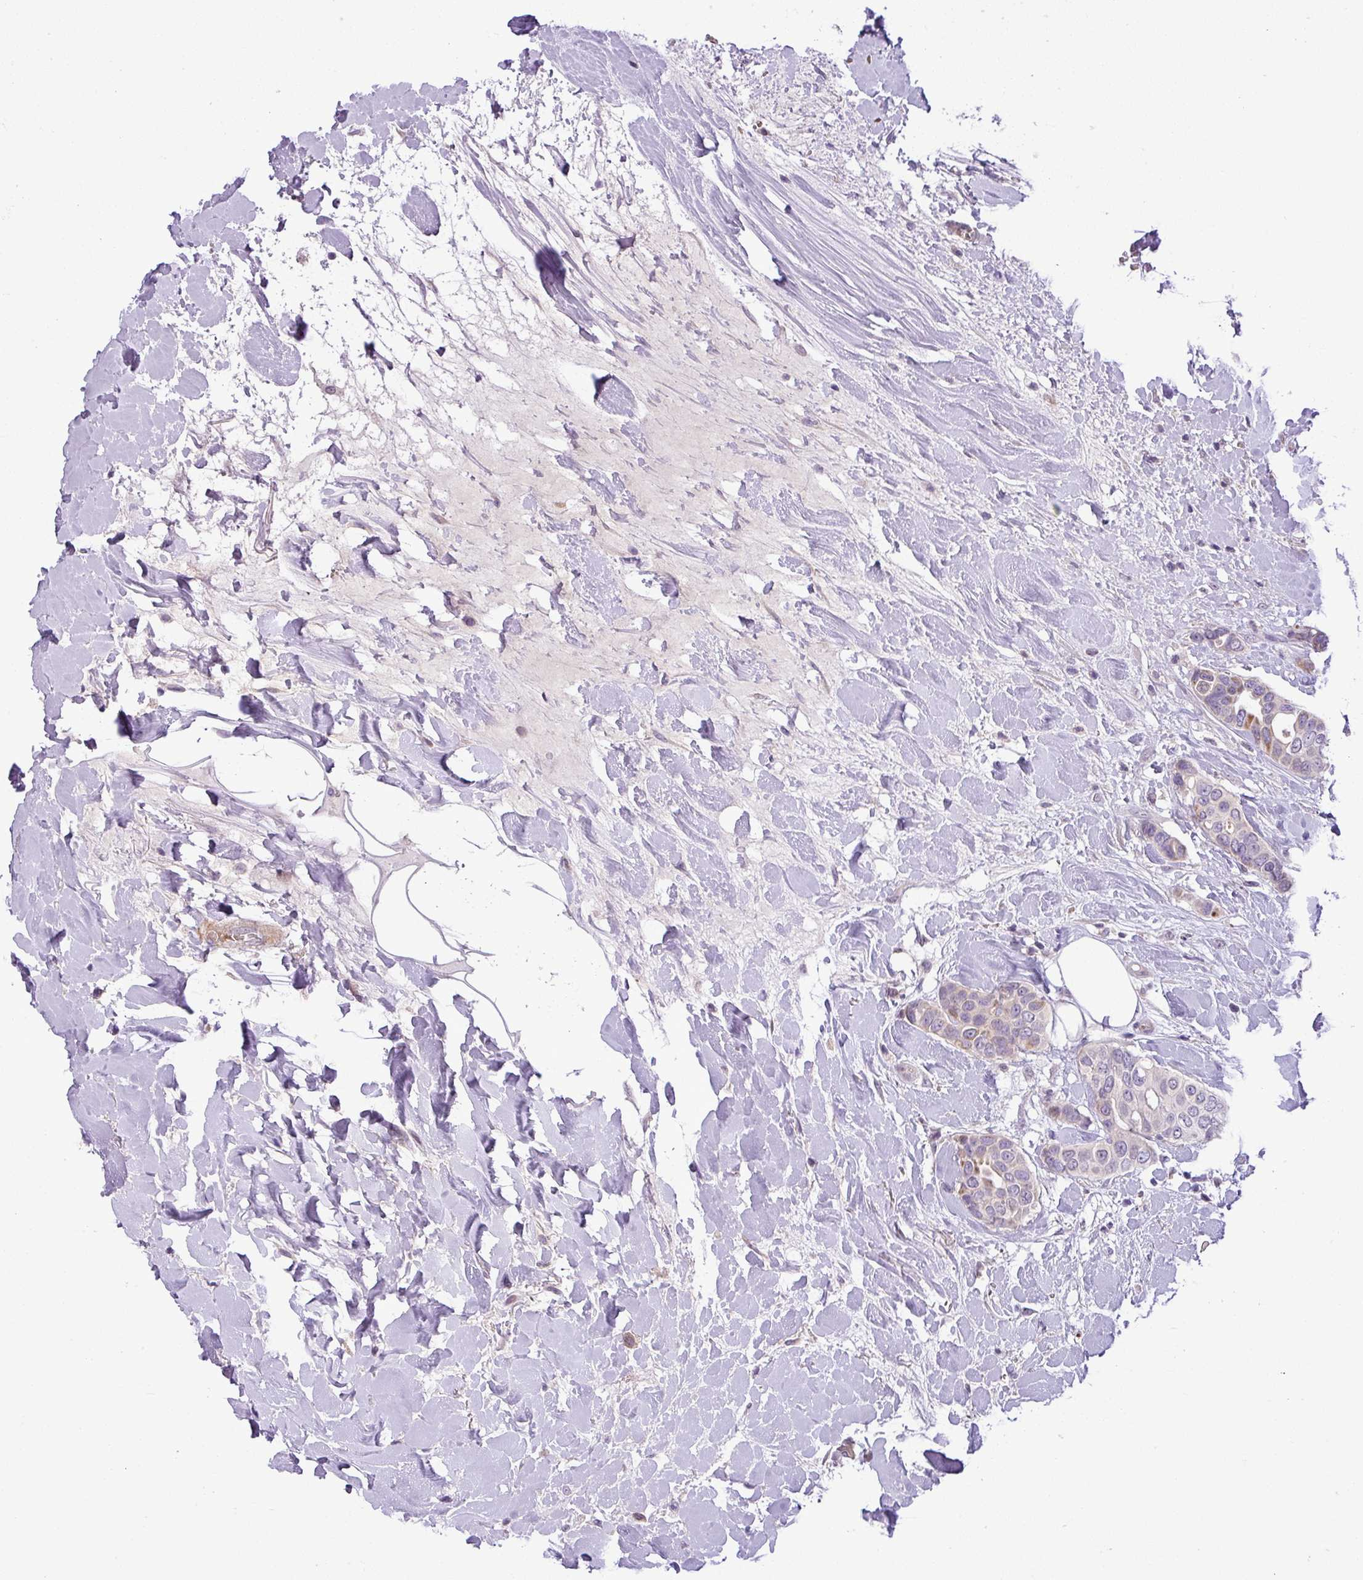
{"staining": {"intensity": "weak", "quantity": "<25%", "location": "cytoplasmic/membranous"}, "tissue": "breast cancer", "cell_type": "Tumor cells", "image_type": "cancer", "snomed": [{"axis": "morphology", "description": "Lobular carcinoma"}, {"axis": "topography", "description": "Breast"}], "caption": "This is an IHC micrograph of human breast lobular carcinoma. There is no staining in tumor cells.", "gene": "NBEAL2", "patient": {"sex": "female", "age": 51}}